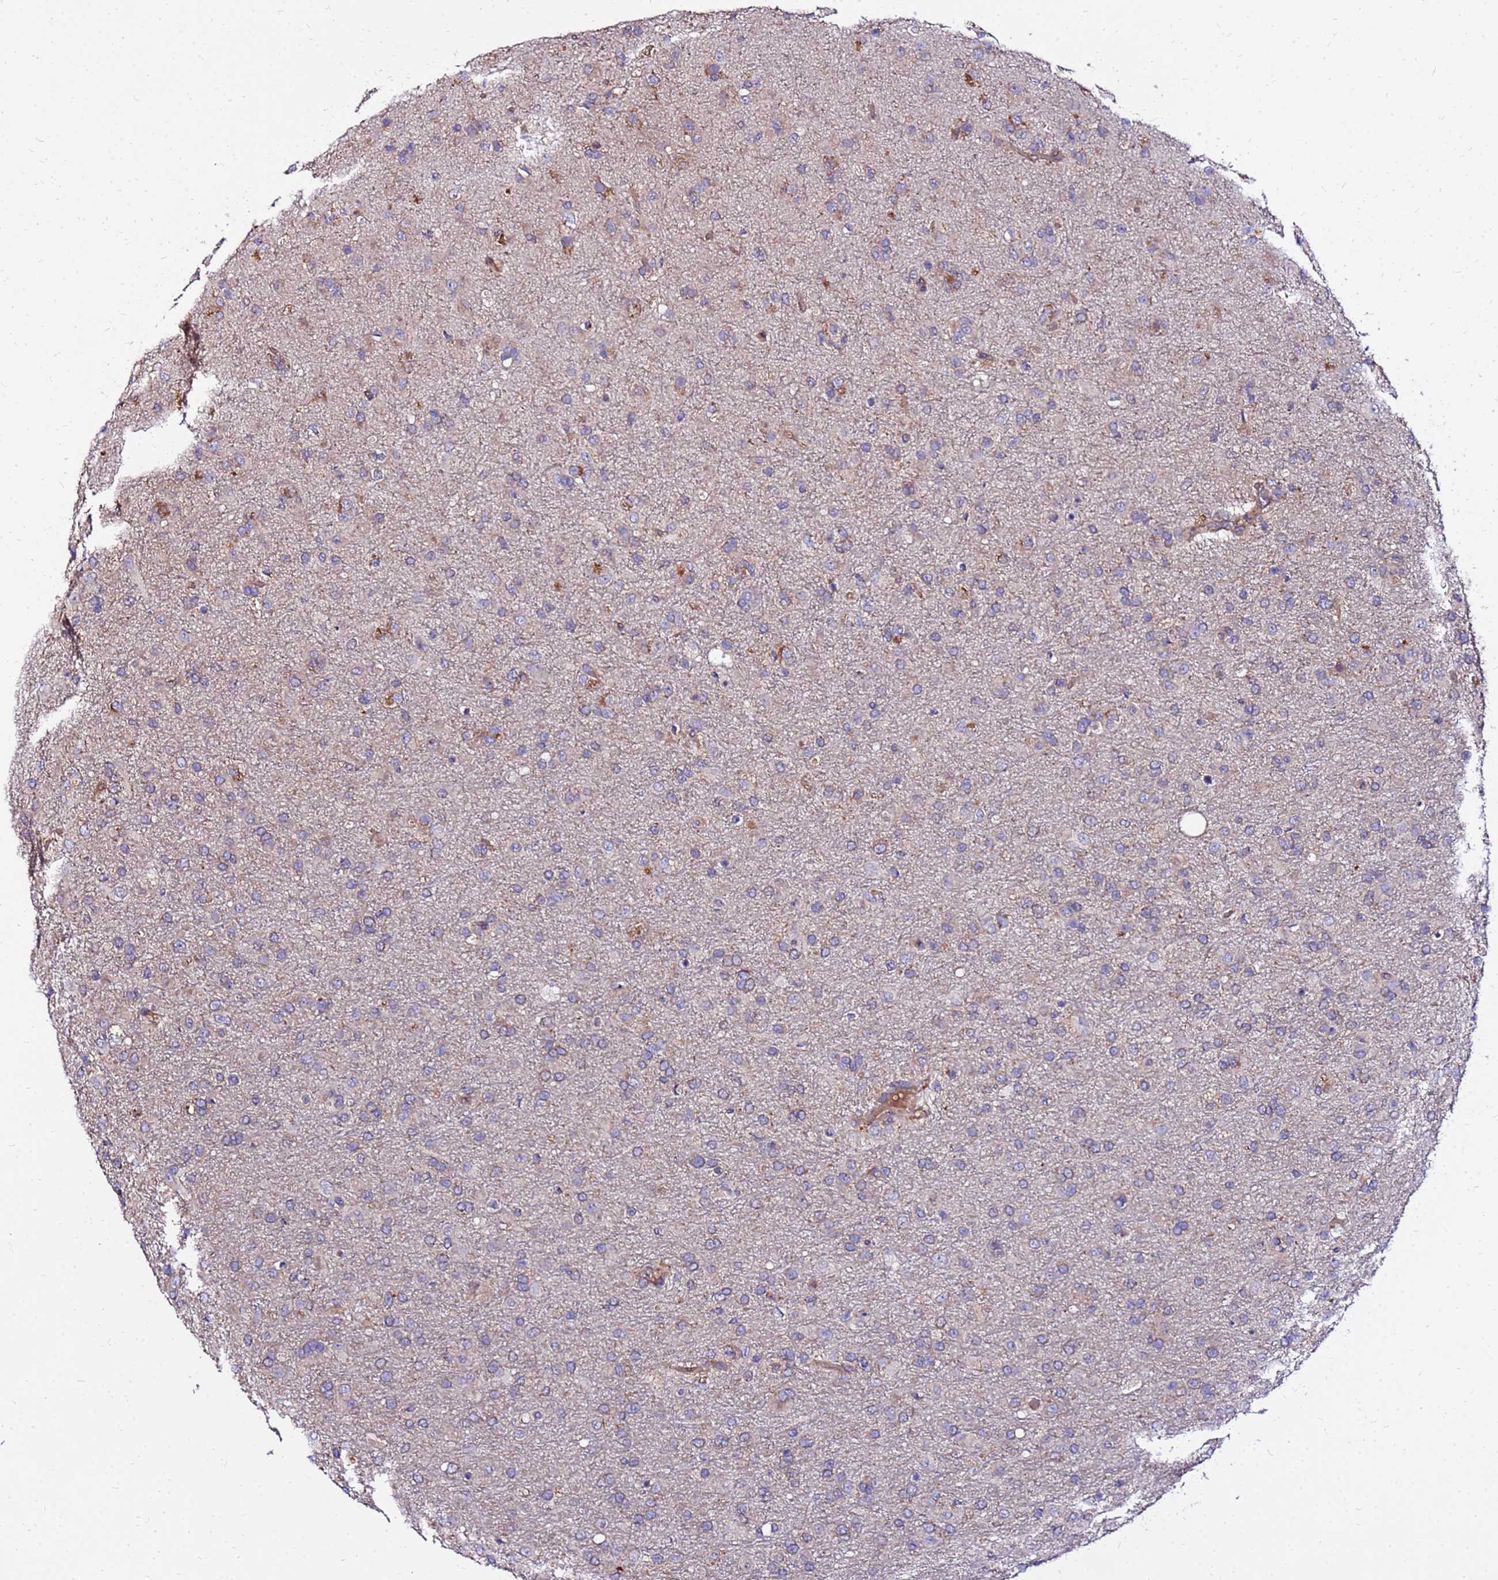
{"staining": {"intensity": "negative", "quantity": "none", "location": "none"}, "tissue": "glioma", "cell_type": "Tumor cells", "image_type": "cancer", "snomed": [{"axis": "morphology", "description": "Glioma, malignant, Low grade"}, {"axis": "topography", "description": "Brain"}], "caption": "DAB immunohistochemical staining of human glioma shows no significant staining in tumor cells.", "gene": "WWC2", "patient": {"sex": "male", "age": 65}}